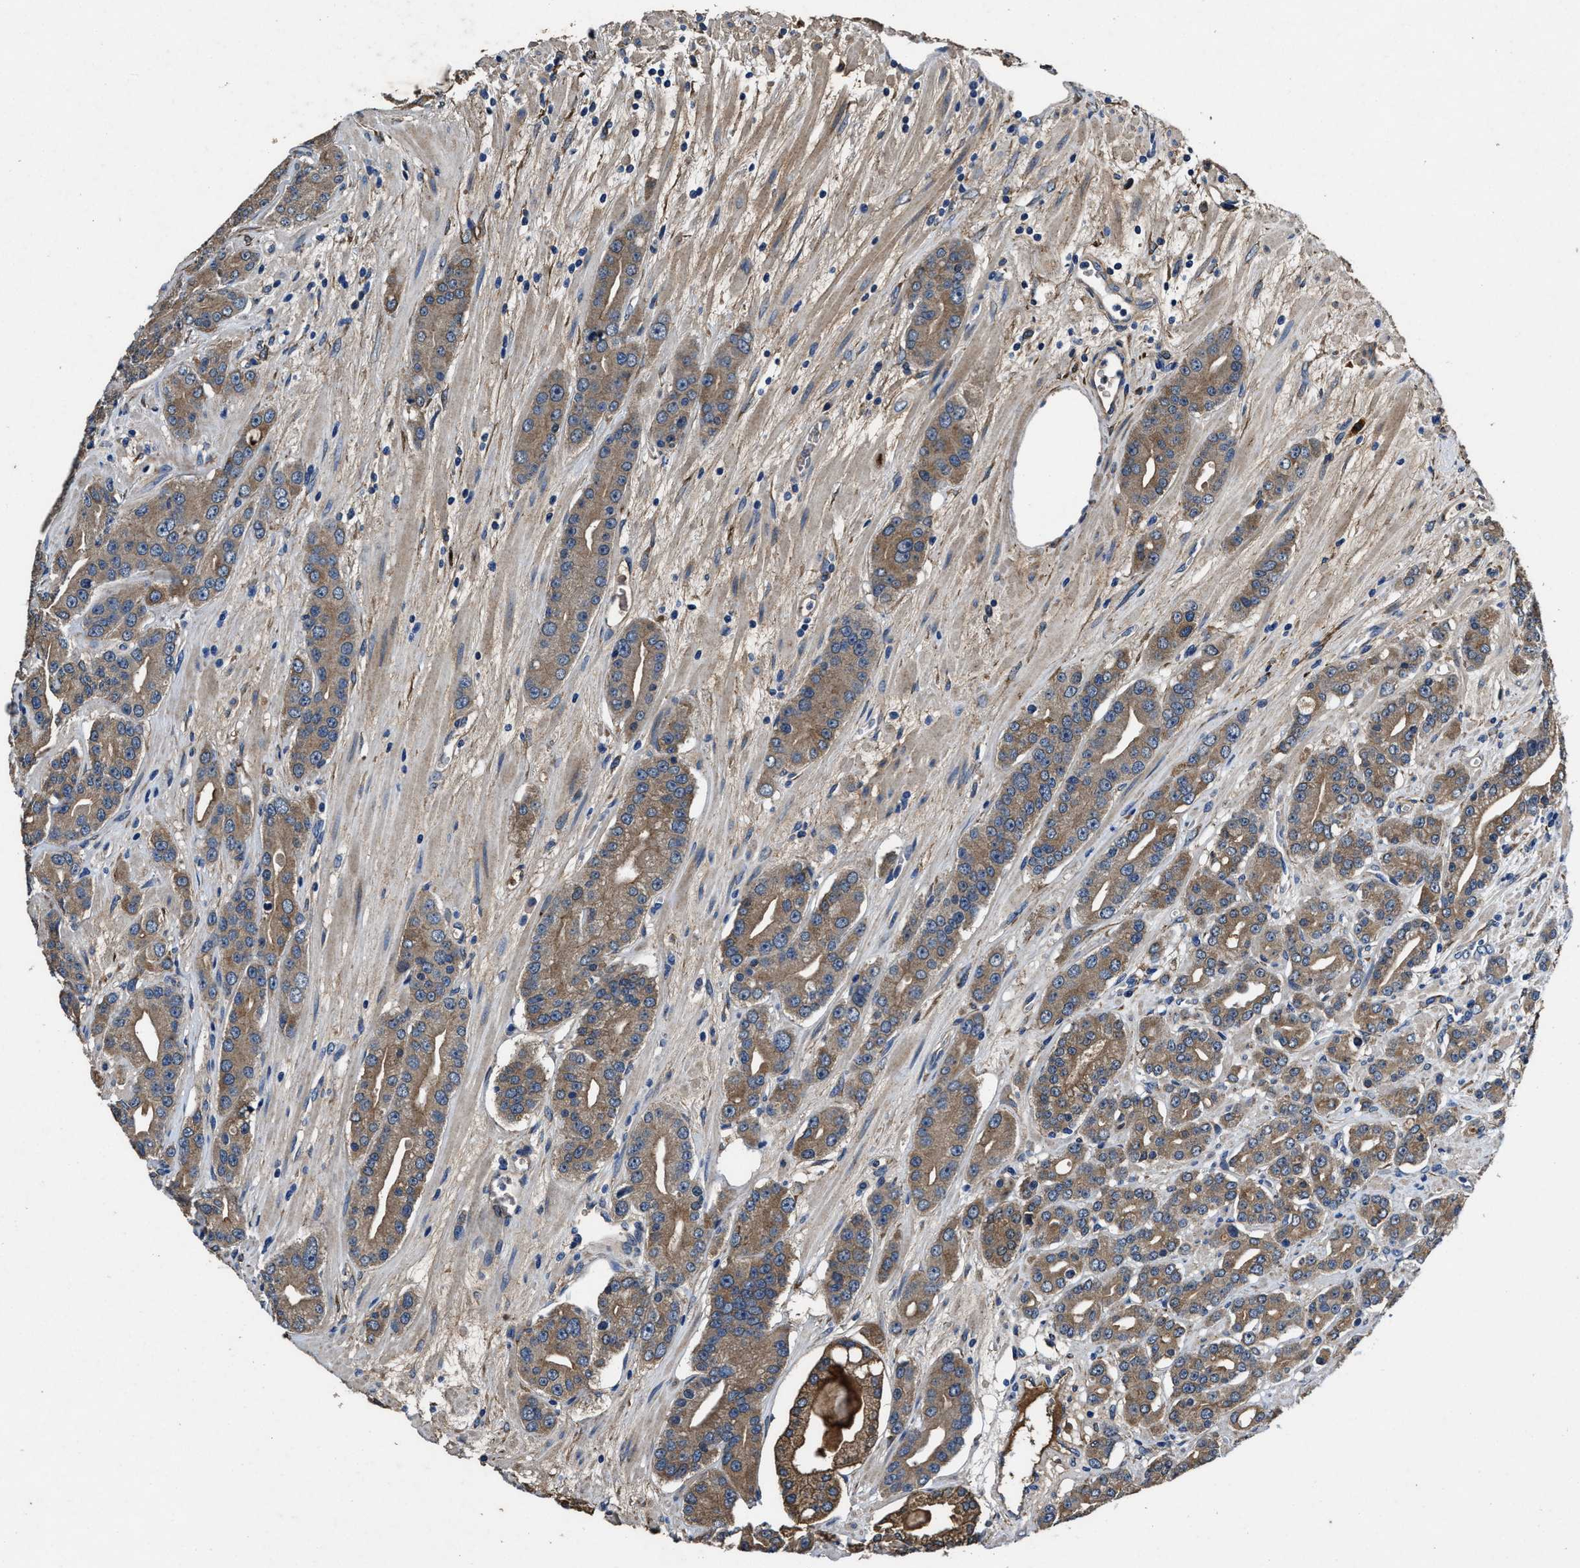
{"staining": {"intensity": "moderate", "quantity": ">75%", "location": "cytoplasmic/membranous"}, "tissue": "prostate cancer", "cell_type": "Tumor cells", "image_type": "cancer", "snomed": [{"axis": "morphology", "description": "Adenocarcinoma, High grade"}, {"axis": "topography", "description": "Prostate"}], "caption": "DAB (3,3'-diaminobenzidine) immunohistochemical staining of high-grade adenocarcinoma (prostate) shows moderate cytoplasmic/membranous protein expression in about >75% of tumor cells. Ihc stains the protein of interest in brown and the nuclei are stained blue.", "gene": "IDNK", "patient": {"sex": "male", "age": 71}}